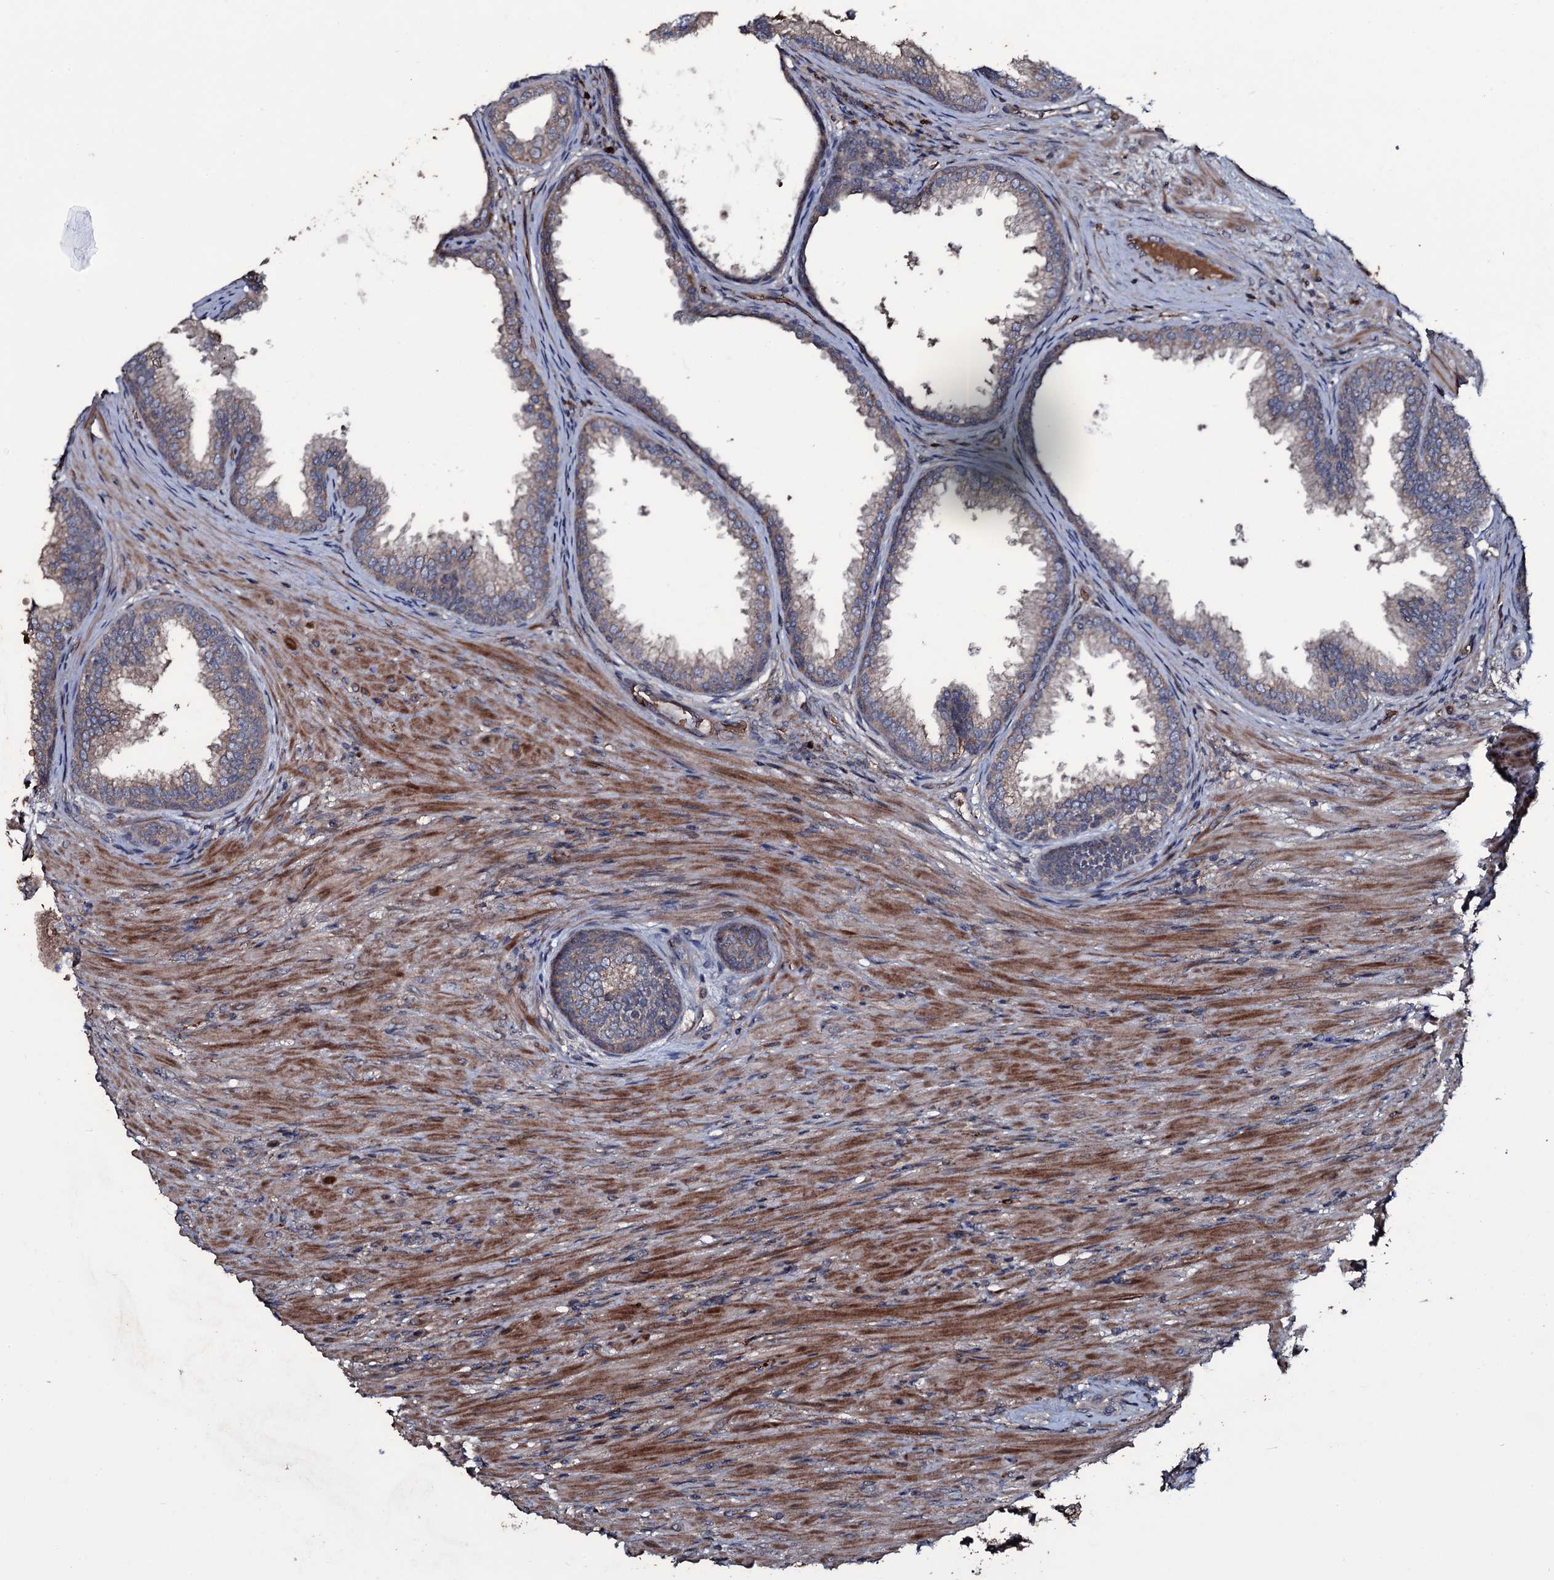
{"staining": {"intensity": "moderate", "quantity": "25%-75%", "location": "cytoplasmic/membranous"}, "tissue": "prostate", "cell_type": "Glandular cells", "image_type": "normal", "snomed": [{"axis": "morphology", "description": "Normal tissue, NOS"}, {"axis": "topography", "description": "Prostate"}], "caption": "Immunohistochemistry (DAB) staining of benign prostate exhibits moderate cytoplasmic/membranous protein positivity in about 25%-75% of glandular cells.", "gene": "ZSWIM8", "patient": {"sex": "male", "age": 76}}